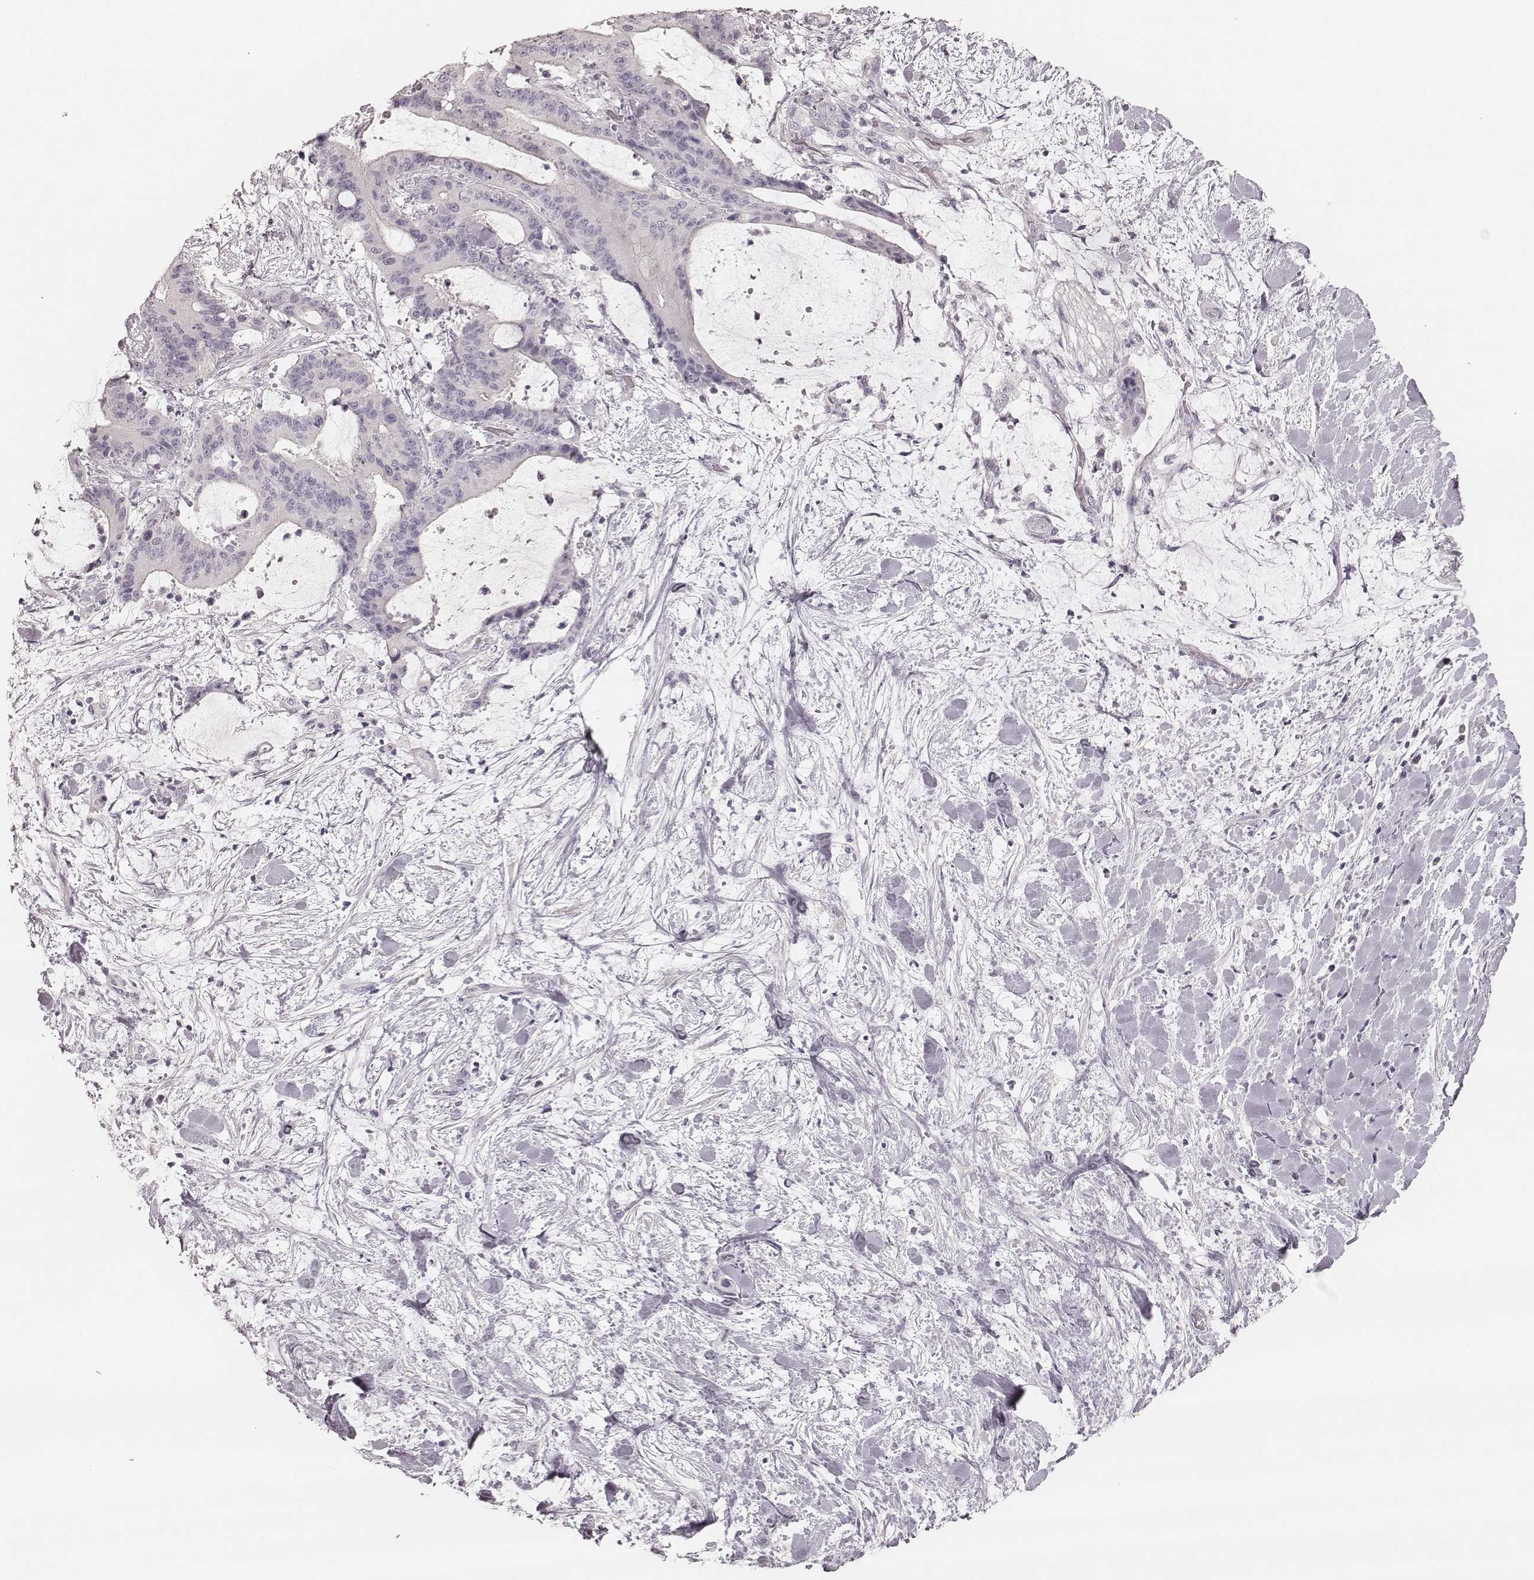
{"staining": {"intensity": "negative", "quantity": "none", "location": "none"}, "tissue": "liver cancer", "cell_type": "Tumor cells", "image_type": "cancer", "snomed": [{"axis": "morphology", "description": "Cholangiocarcinoma"}, {"axis": "topography", "description": "Liver"}], "caption": "Immunohistochemistry histopathology image of liver cancer (cholangiocarcinoma) stained for a protein (brown), which demonstrates no positivity in tumor cells.", "gene": "ZP4", "patient": {"sex": "female", "age": 73}}